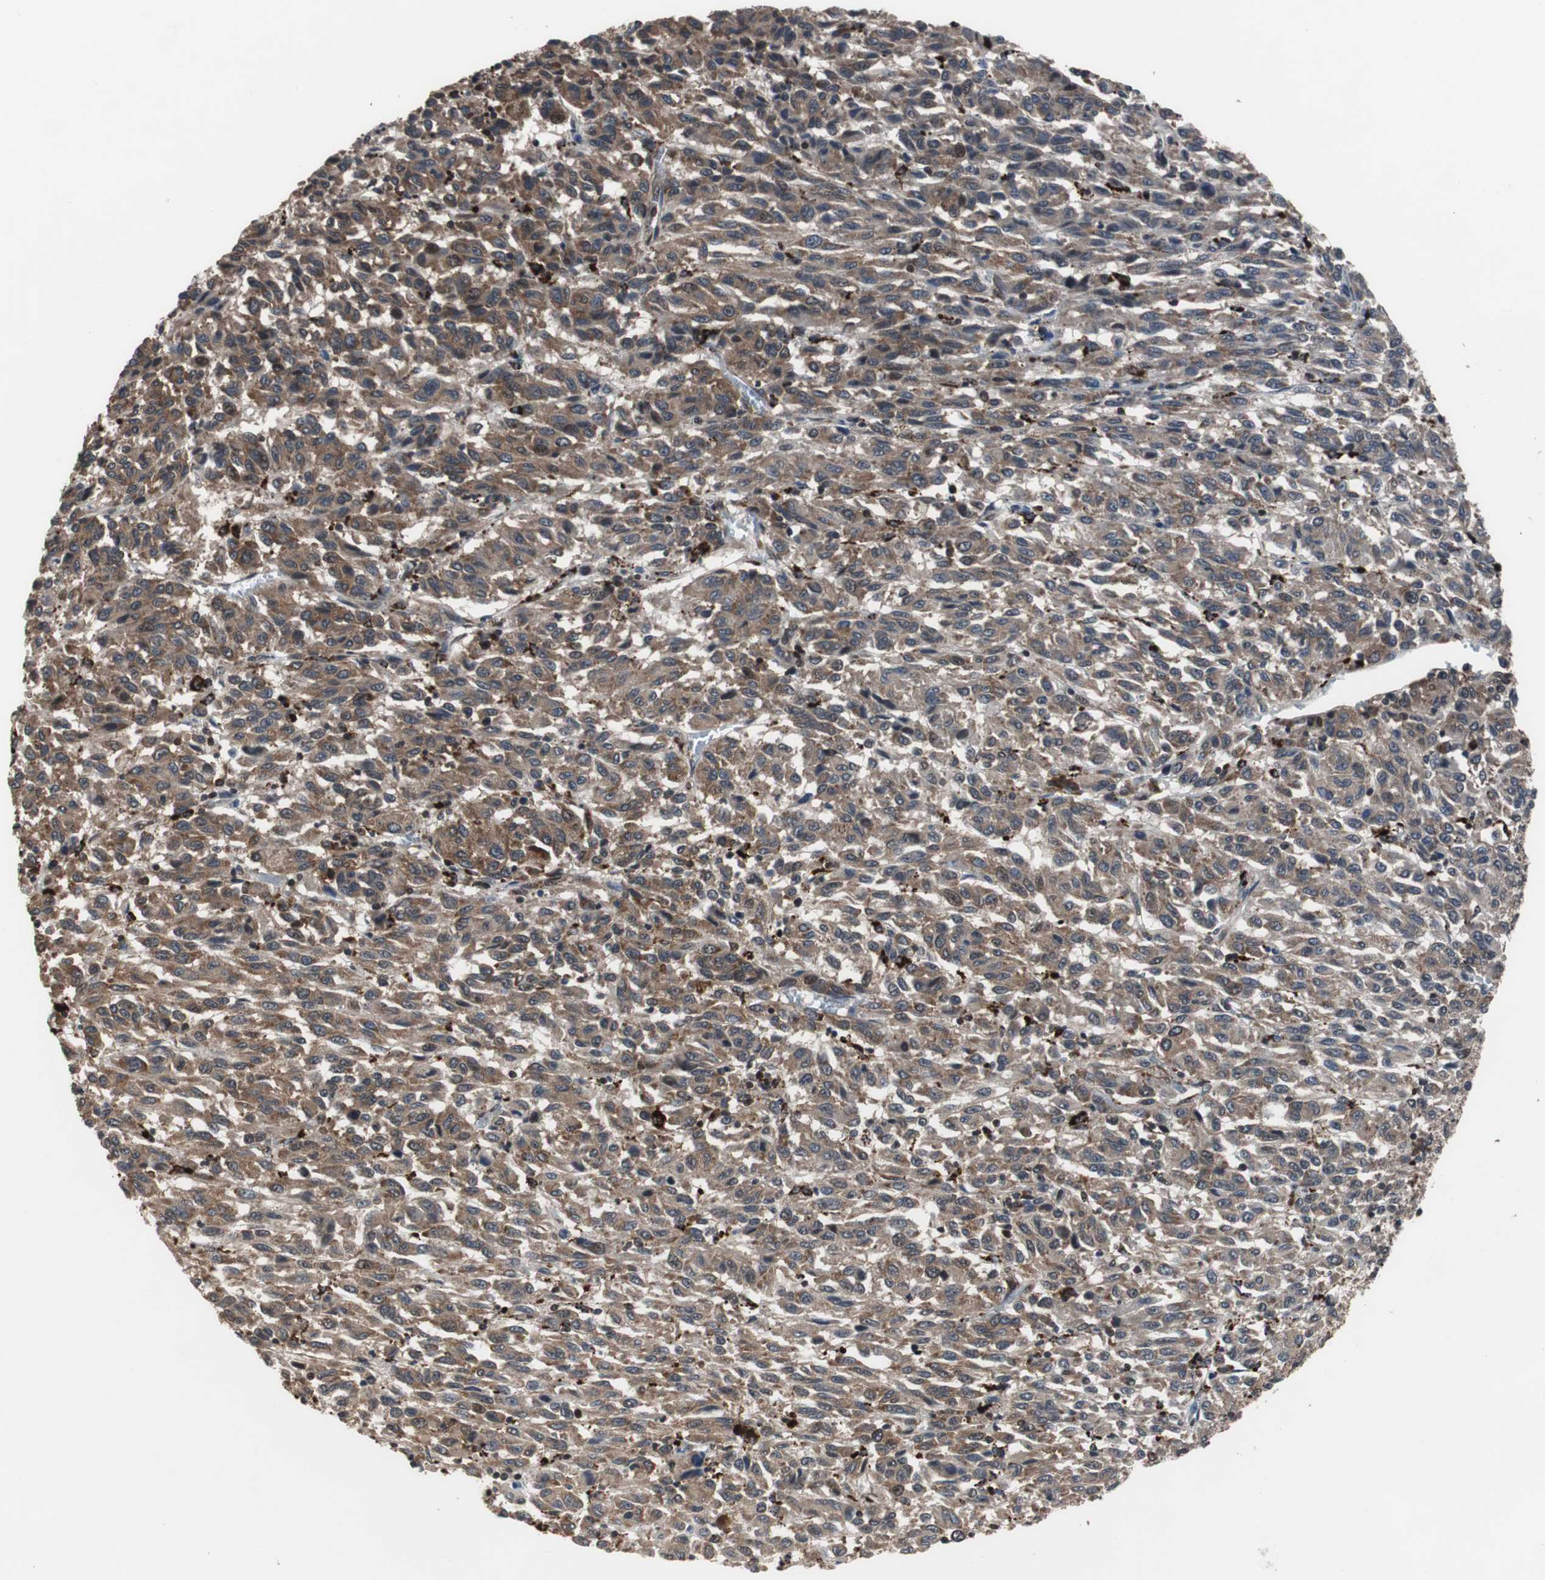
{"staining": {"intensity": "moderate", "quantity": ">75%", "location": "cytoplasmic/membranous"}, "tissue": "melanoma", "cell_type": "Tumor cells", "image_type": "cancer", "snomed": [{"axis": "morphology", "description": "Malignant melanoma, Metastatic site"}, {"axis": "topography", "description": "Lung"}], "caption": "Melanoma stained with a protein marker shows moderate staining in tumor cells.", "gene": "USP10", "patient": {"sex": "male", "age": 64}}